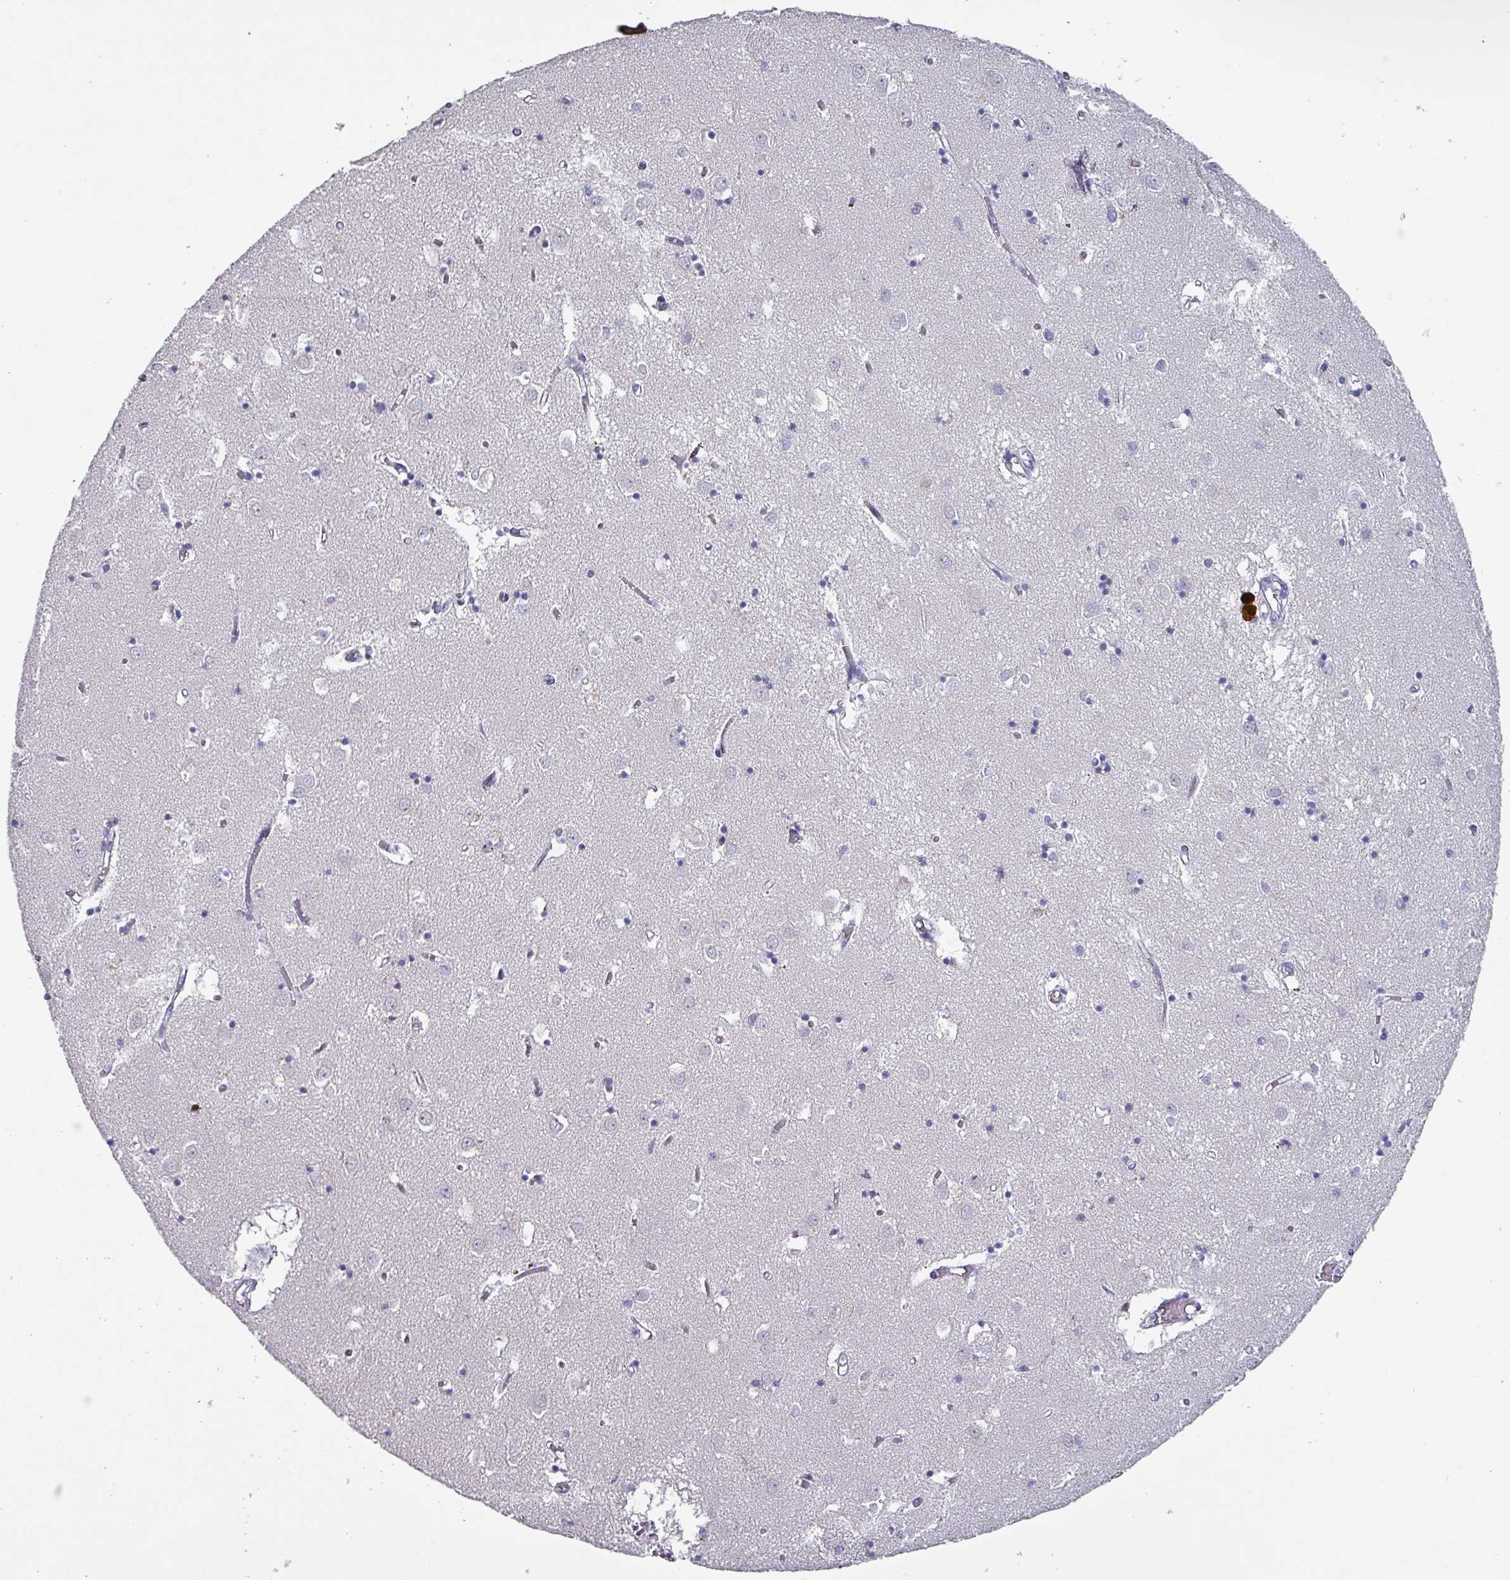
{"staining": {"intensity": "negative", "quantity": "none", "location": "none"}, "tissue": "caudate", "cell_type": "Glial cells", "image_type": "normal", "snomed": [{"axis": "morphology", "description": "Normal tissue, NOS"}, {"axis": "topography", "description": "Lateral ventricle wall"}], "caption": "Immunohistochemistry micrograph of unremarkable caudate stained for a protein (brown), which shows no expression in glial cells. (Immunohistochemistry, brightfield microscopy, high magnification).", "gene": "INS", "patient": {"sex": "male", "age": 70}}